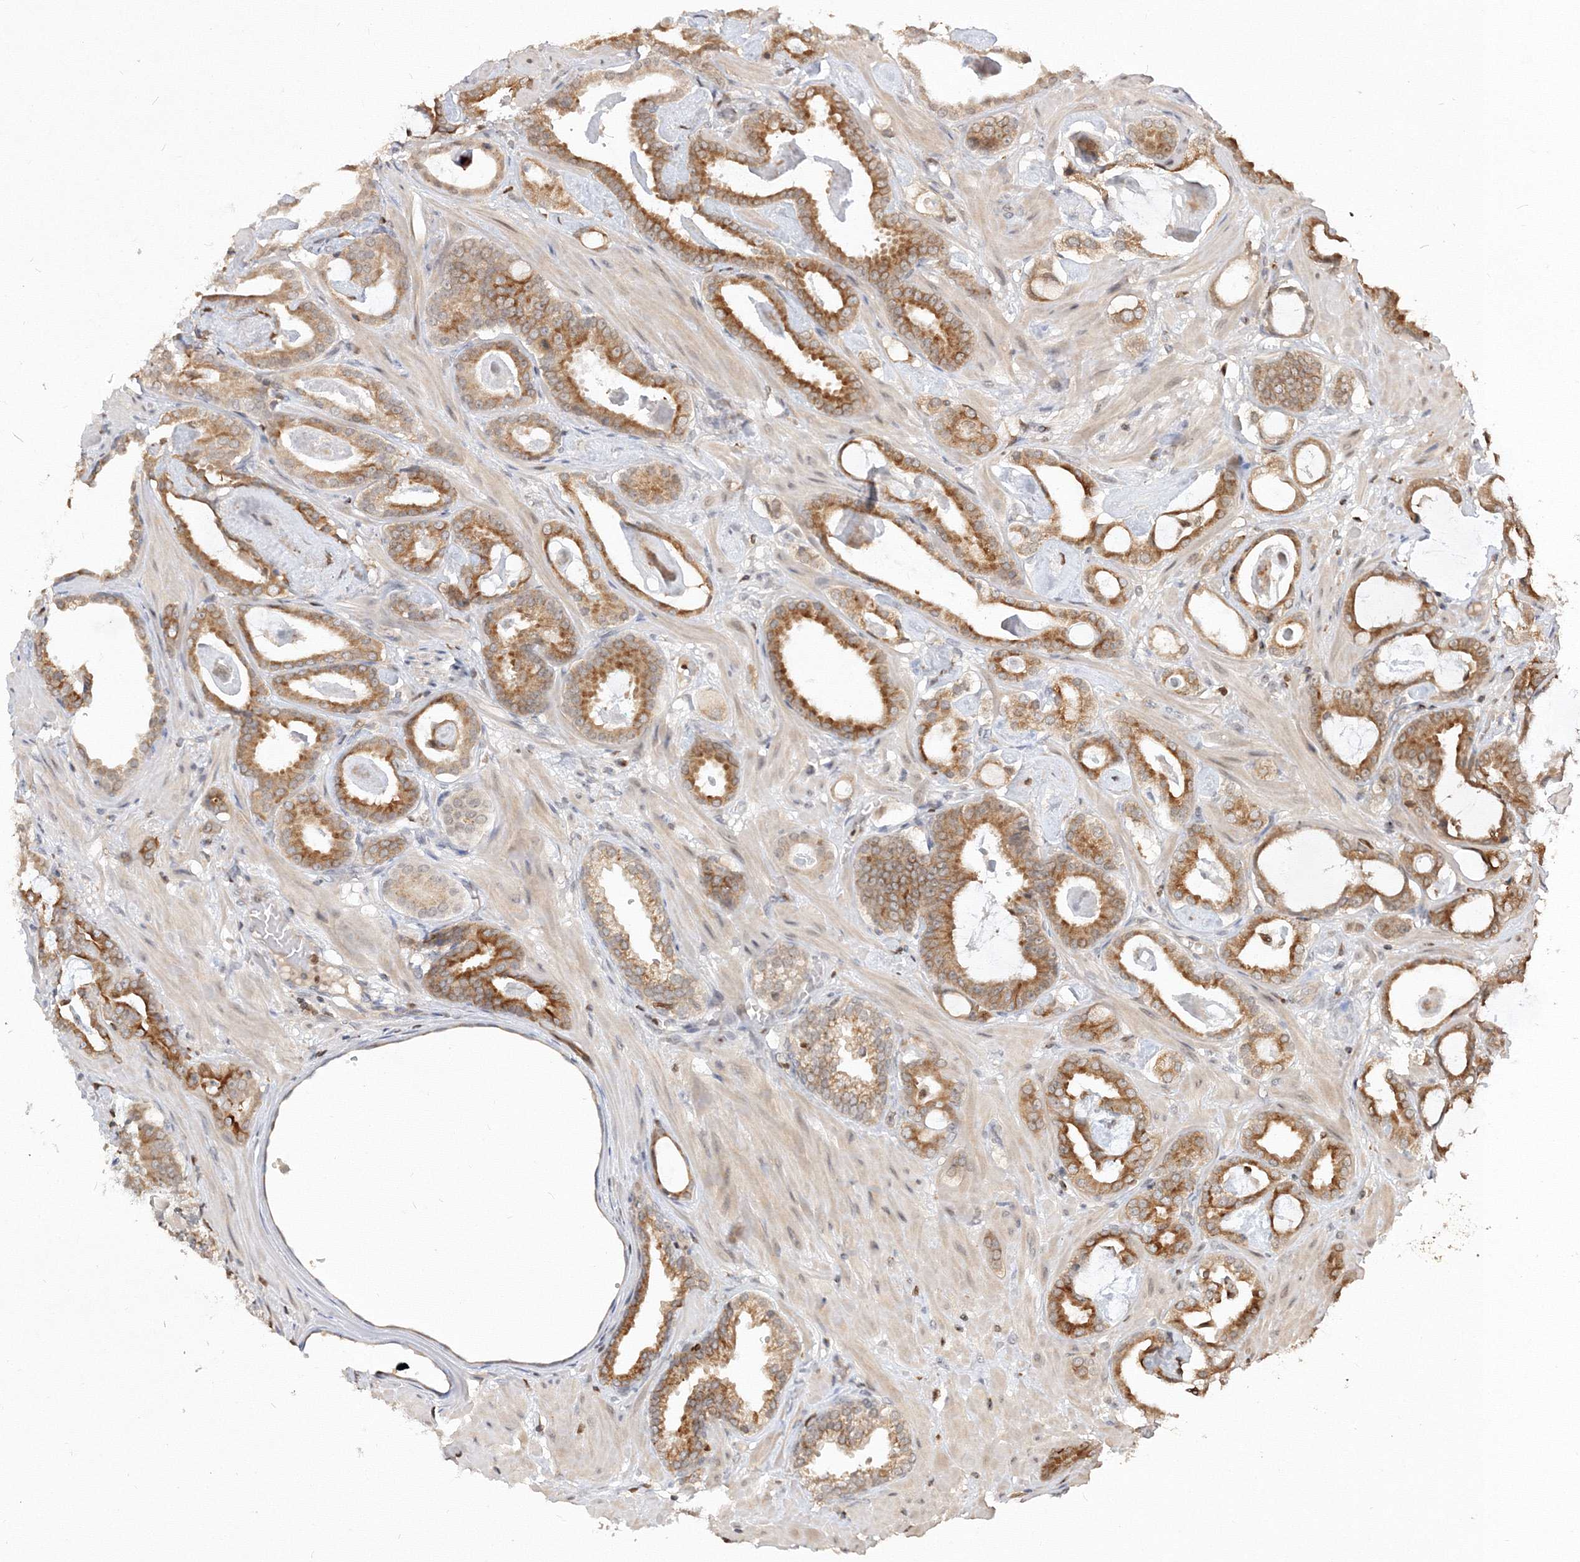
{"staining": {"intensity": "moderate", "quantity": ">75%", "location": "cytoplasmic/membranous"}, "tissue": "prostate cancer", "cell_type": "Tumor cells", "image_type": "cancer", "snomed": [{"axis": "morphology", "description": "Adenocarcinoma, Low grade"}, {"axis": "topography", "description": "Prostate"}], "caption": "Immunohistochemistry micrograph of low-grade adenocarcinoma (prostate) stained for a protein (brown), which exhibits medium levels of moderate cytoplasmic/membranous expression in approximately >75% of tumor cells.", "gene": "TMEM50B", "patient": {"sex": "male", "age": 53}}